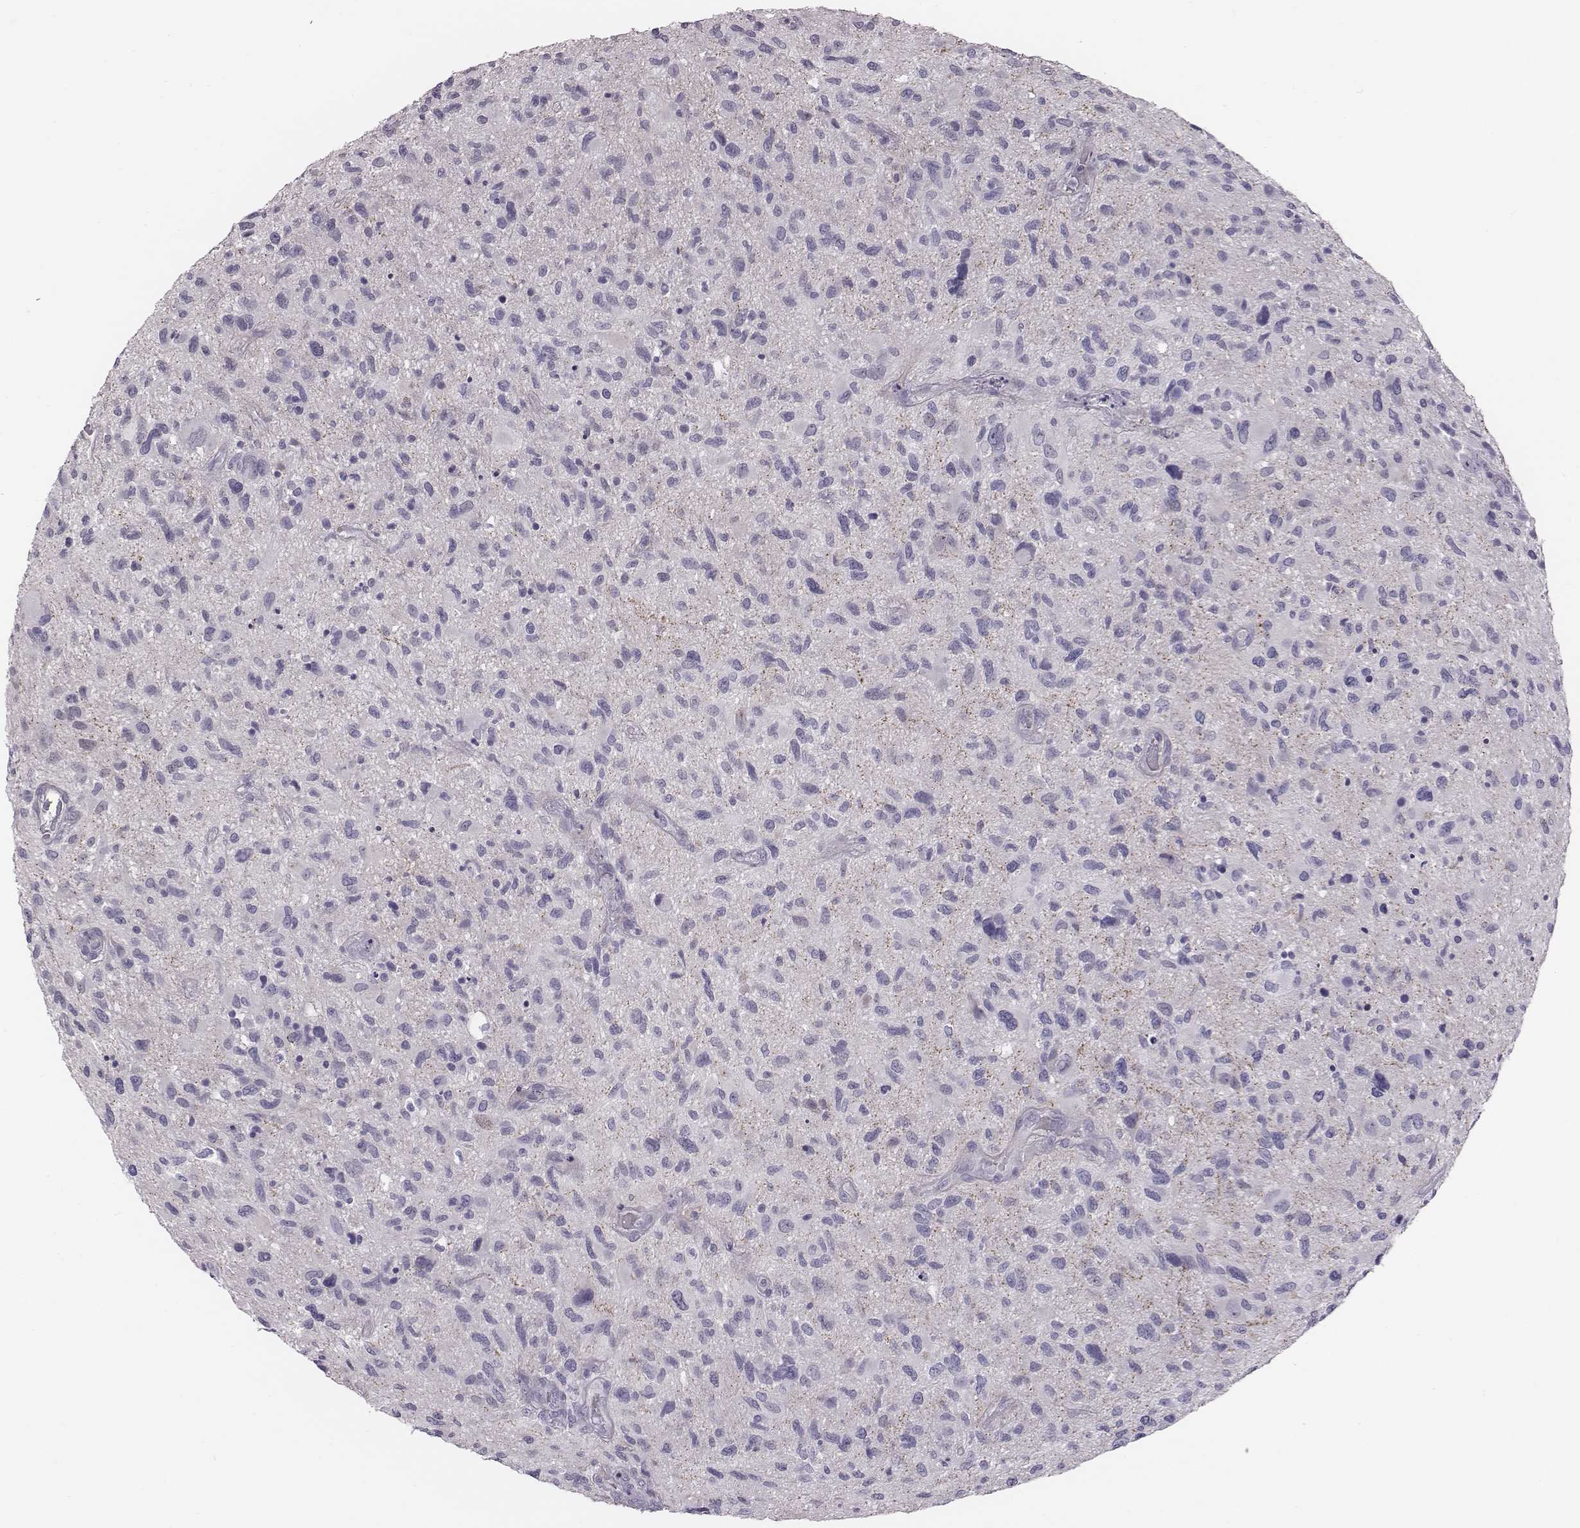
{"staining": {"intensity": "negative", "quantity": "none", "location": "none"}, "tissue": "glioma", "cell_type": "Tumor cells", "image_type": "cancer", "snomed": [{"axis": "morphology", "description": "Glioma, malignant, NOS"}, {"axis": "morphology", "description": "Glioma, malignant, High grade"}, {"axis": "topography", "description": "Brain"}], "caption": "Immunohistochemistry photomicrograph of human glioma stained for a protein (brown), which displays no positivity in tumor cells. (DAB immunohistochemistry (IHC), high magnification).", "gene": "CACNG4", "patient": {"sex": "female", "age": 71}}